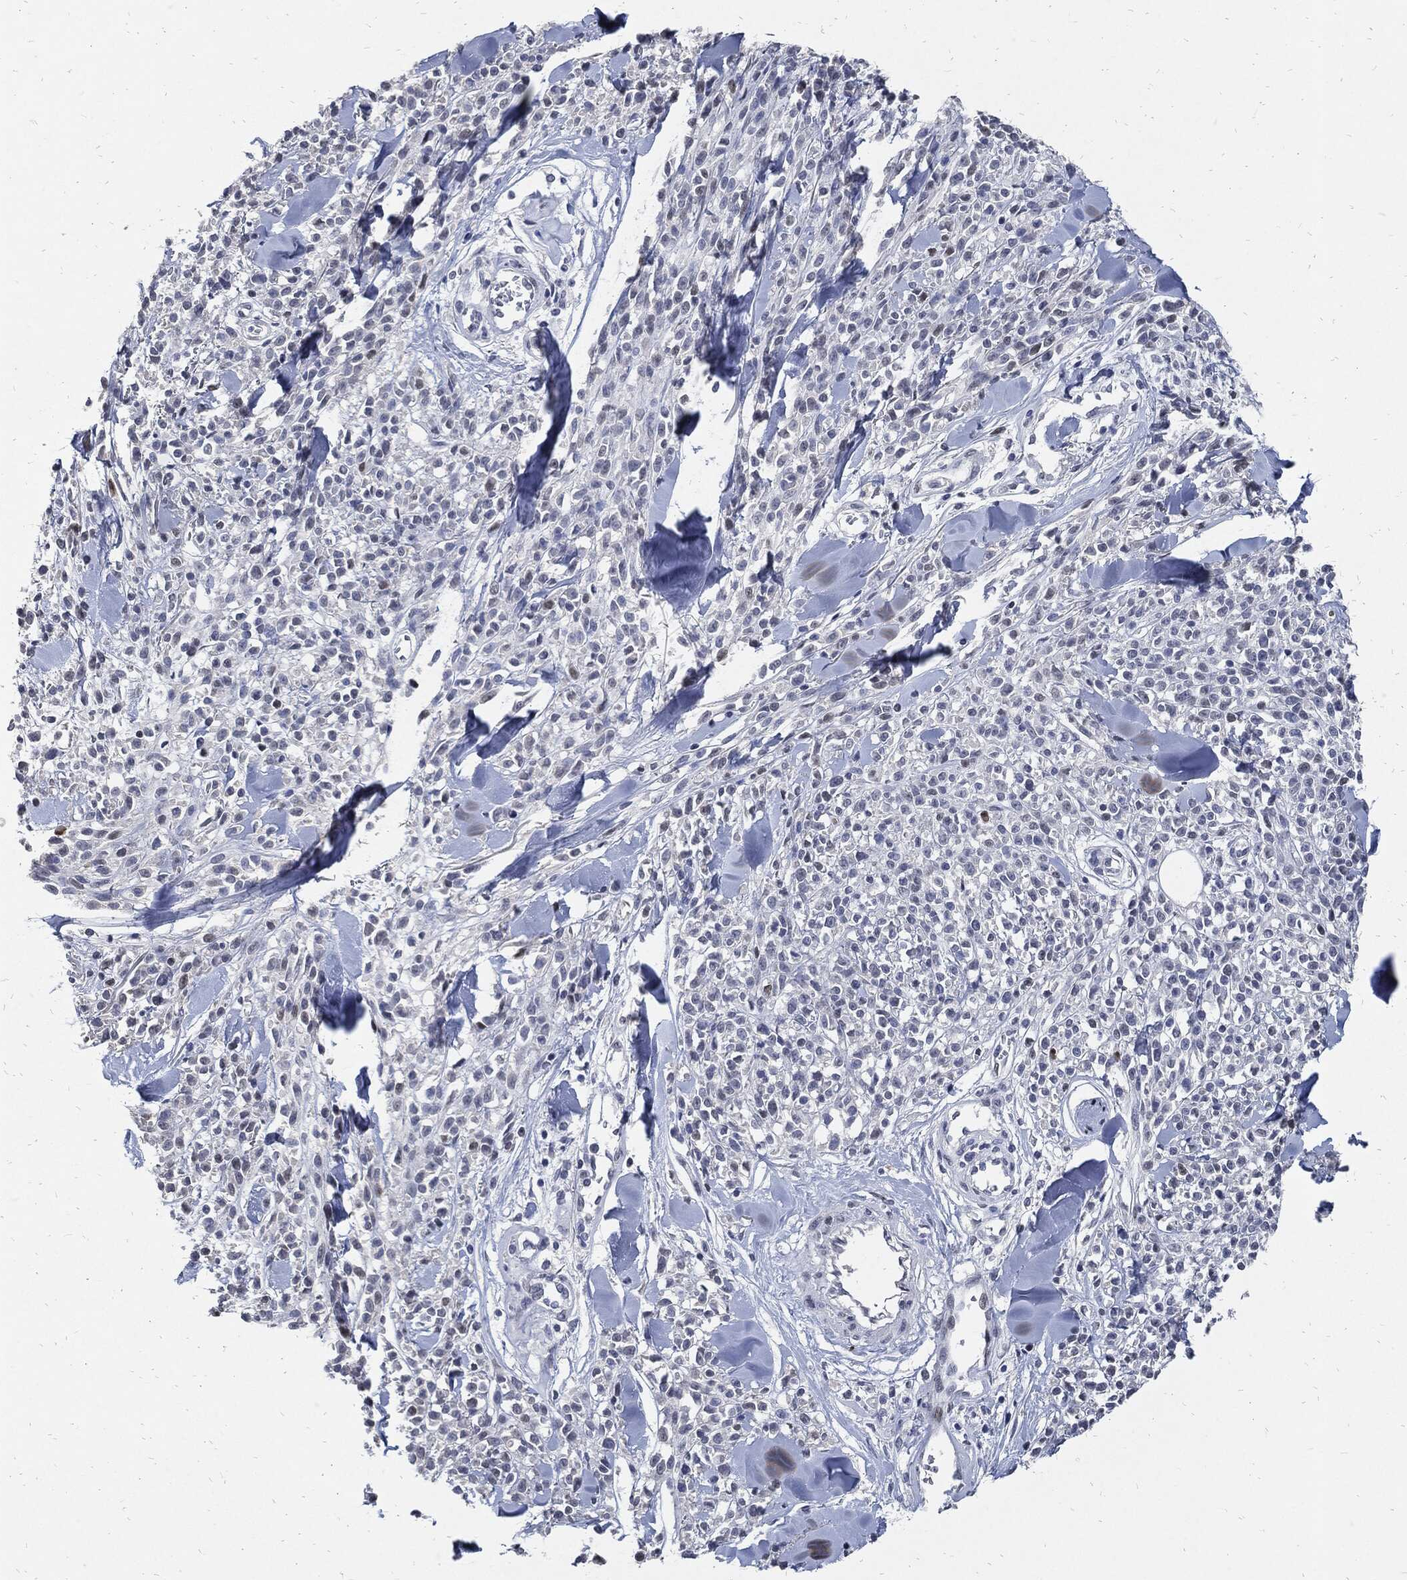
{"staining": {"intensity": "negative", "quantity": "none", "location": "none"}, "tissue": "melanoma", "cell_type": "Tumor cells", "image_type": "cancer", "snomed": [{"axis": "morphology", "description": "Malignant melanoma, NOS"}, {"axis": "topography", "description": "Skin"}, {"axis": "topography", "description": "Skin of trunk"}], "caption": "Histopathology image shows no protein staining in tumor cells of malignant melanoma tissue. The staining was performed using DAB to visualize the protein expression in brown, while the nuclei were stained in blue with hematoxylin (Magnification: 20x).", "gene": "JUN", "patient": {"sex": "male", "age": 74}}